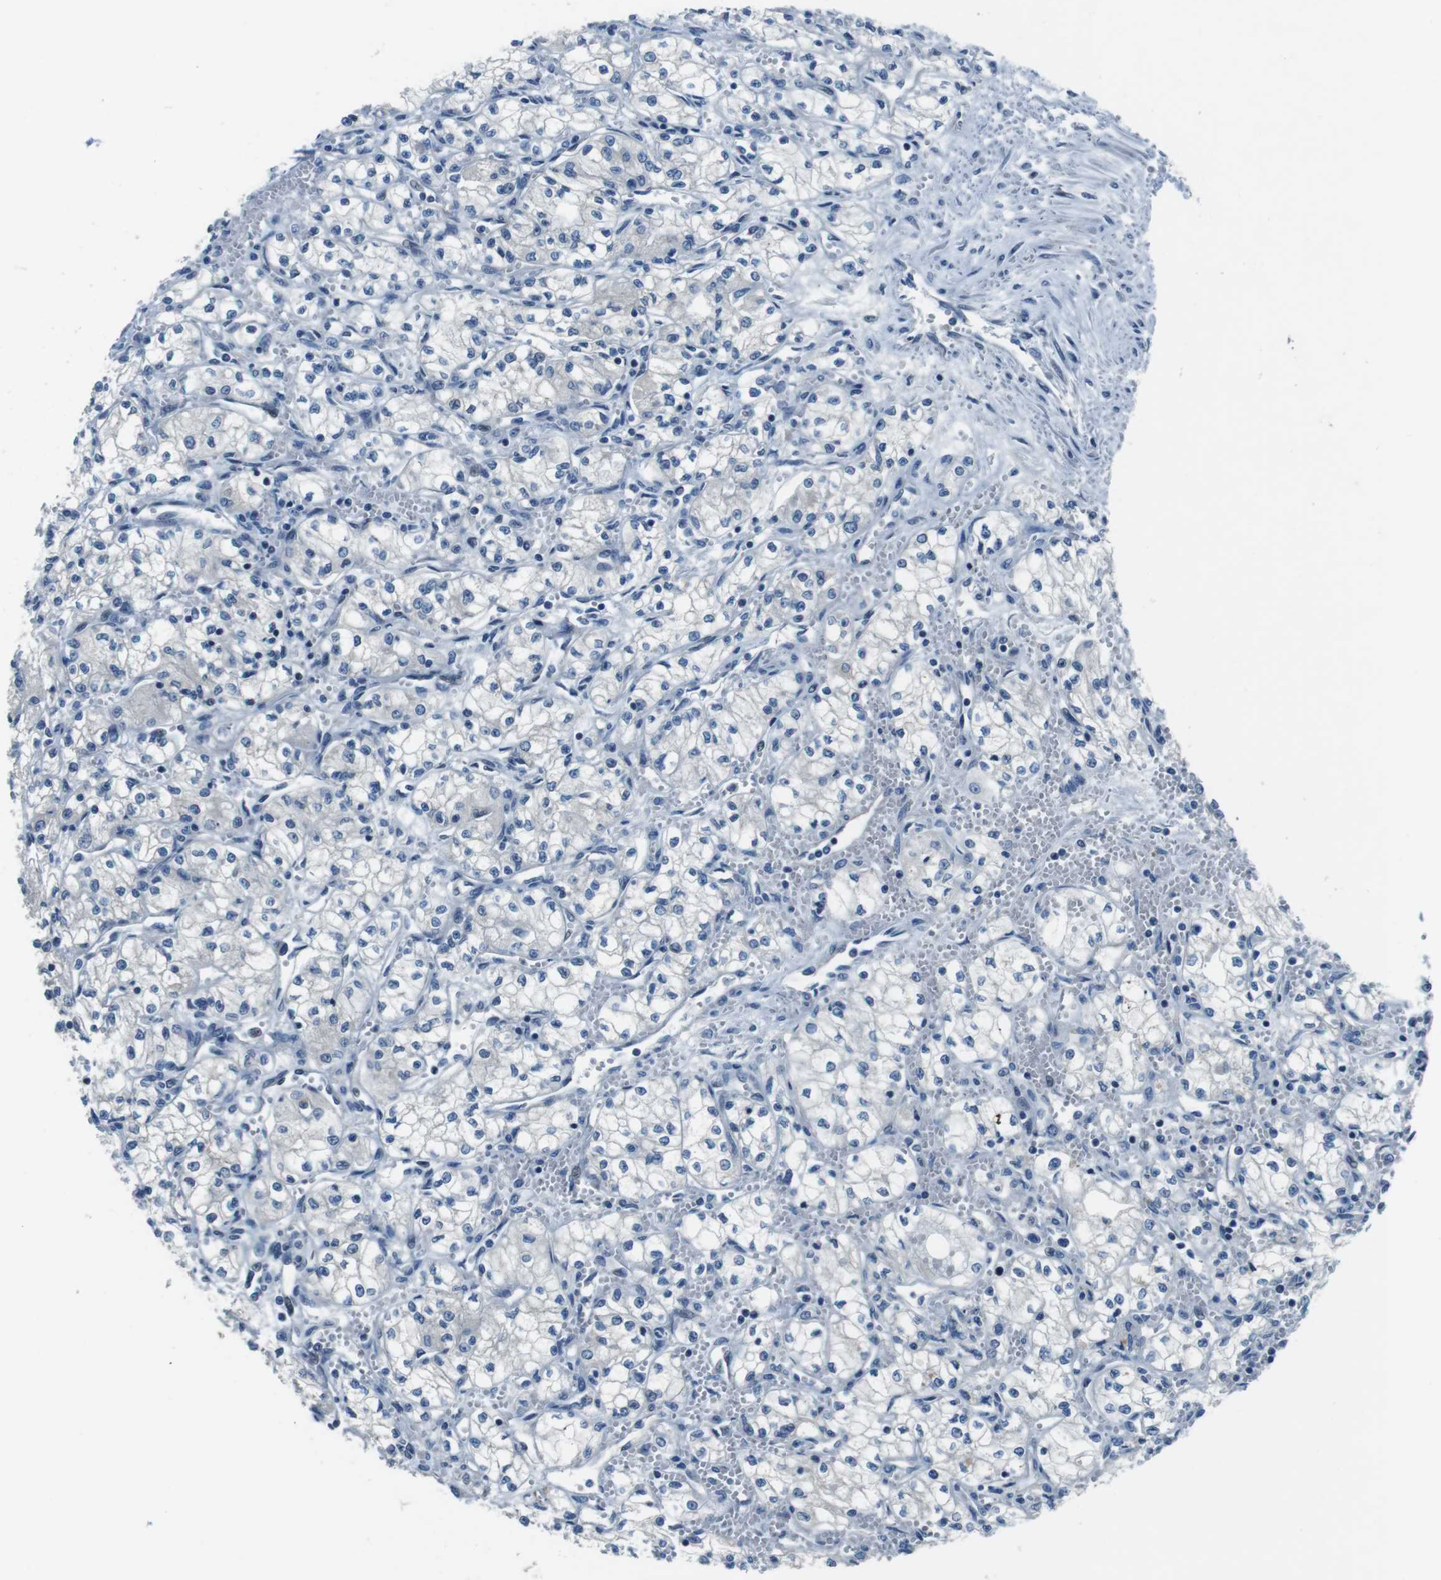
{"staining": {"intensity": "negative", "quantity": "none", "location": "none"}, "tissue": "renal cancer", "cell_type": "Tumor cells", "image_type": "cancer", "snomed": [{"axis": "morphology", "description": "Normal tissue, NOS"}, {"axis": "morphology", "description": "Adenocarcinoma, NOS"}, {"axis": "topography", "description": "Kidney"}], "caption": "Tumor cells are negative for brown protein staining in renal adenocarcinoma. (DAB (3,3'-diaminobenzidine) immunohistochemistry visualized using brightfield microscopy, high magnification).", "gene": "LRRC49", "patient": {"sex": "male", "age": 59}}